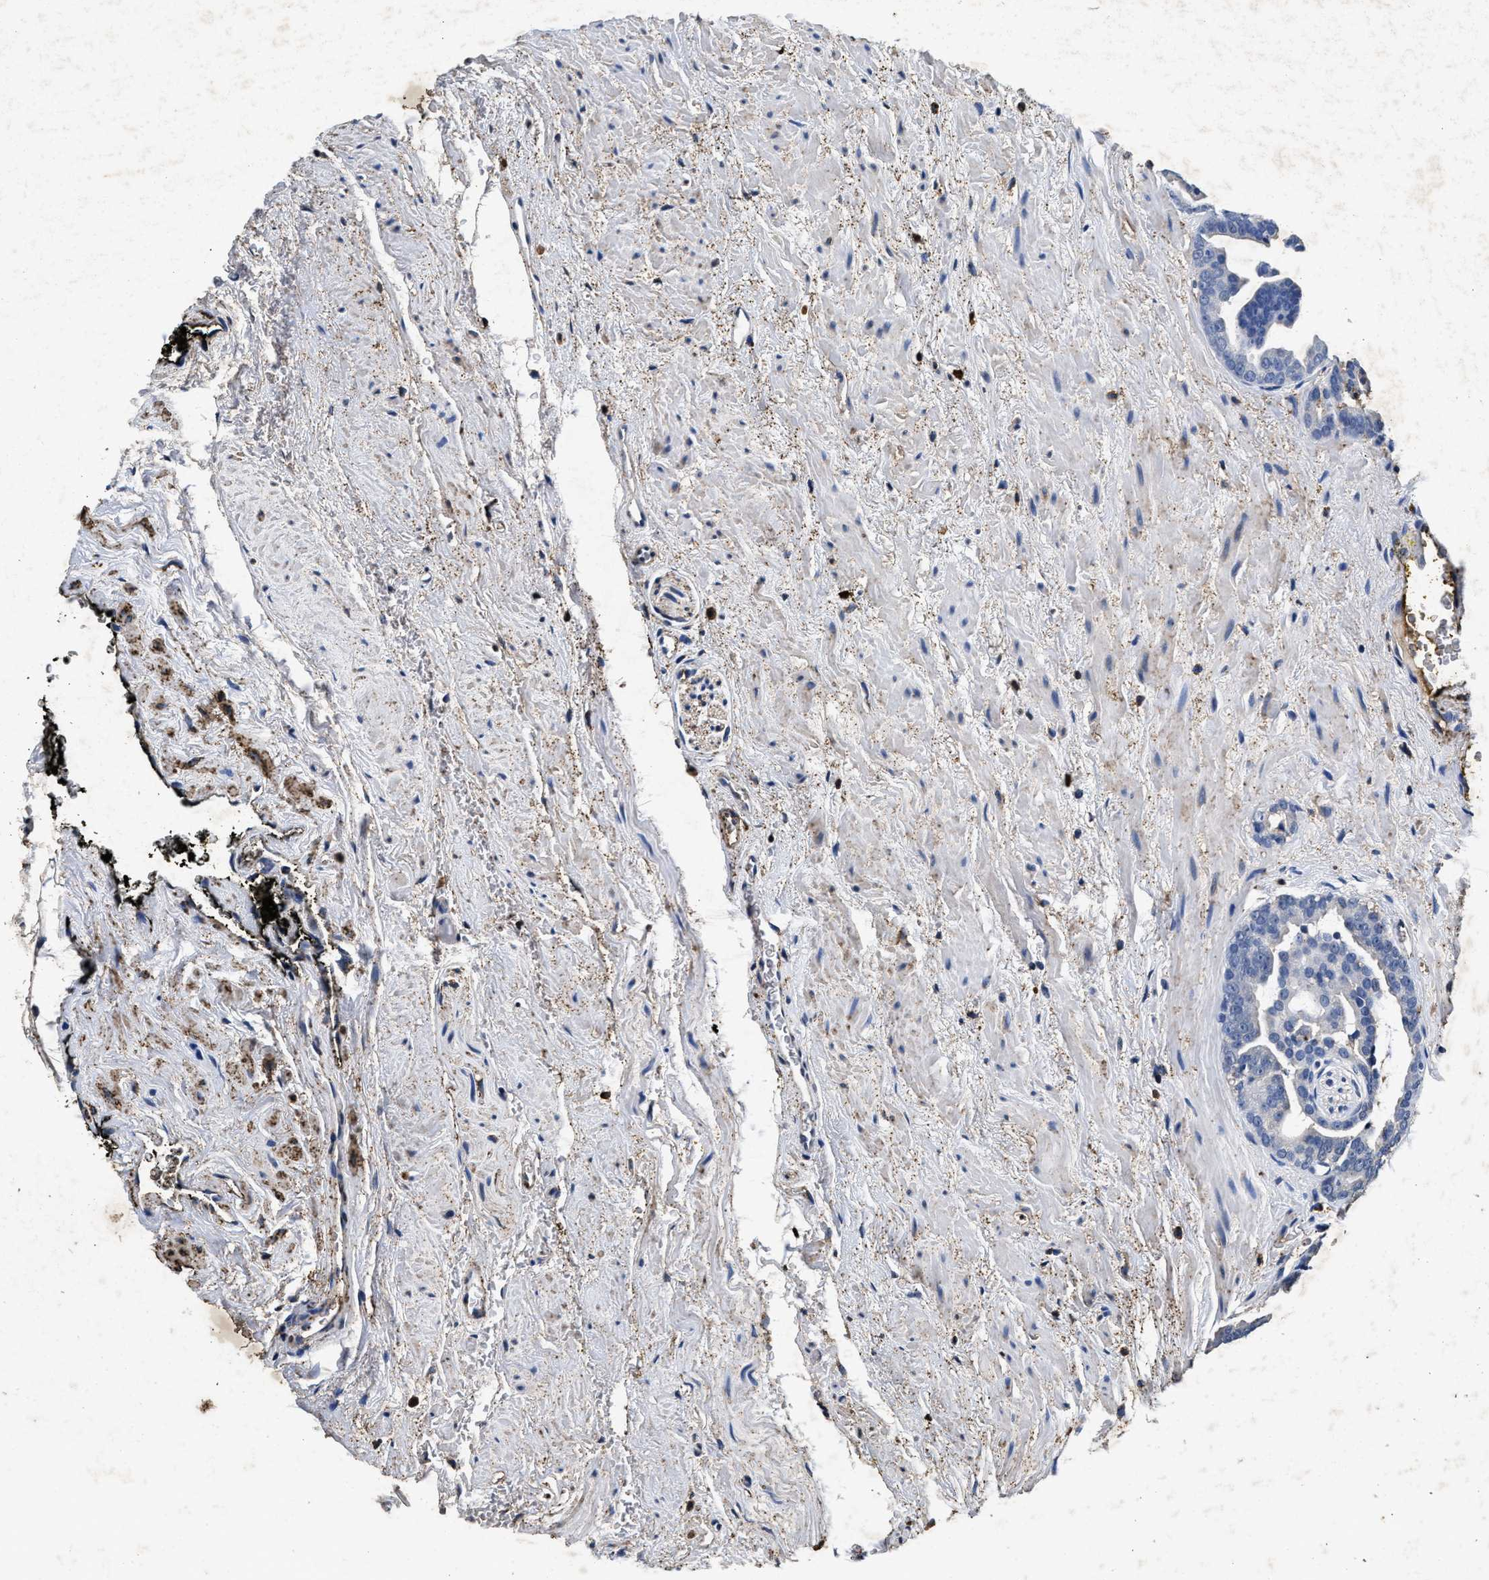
{"staining": {"intensity": "negative", "quantity": "none", "location": "none"}, "tissue": "prostate cancer", "cell_type": "Tumor cells", "image_type": "cancer", "snomed": [{"axis": "morphology", "description": "Adenocarcinoma, Low grade"}, {"axis": "topography", "description": "Prostate"}], "caption": "High magnification brightfield microscopy of prostate cancer stained with DAB (3,3'-diaminobenzidine) (brown) and counterstained with hematoxylin (blue): tumor cells show no significant staining. The staining was performed using DAB (3,3'-diaminobenzidine) to visualize the protein expression in brown, while the nuclei were stained in blue with hematoxylin (Magnification: 20x).", "gene": "LTB4R2", "patient": {"sex": "male", "age": 63}}